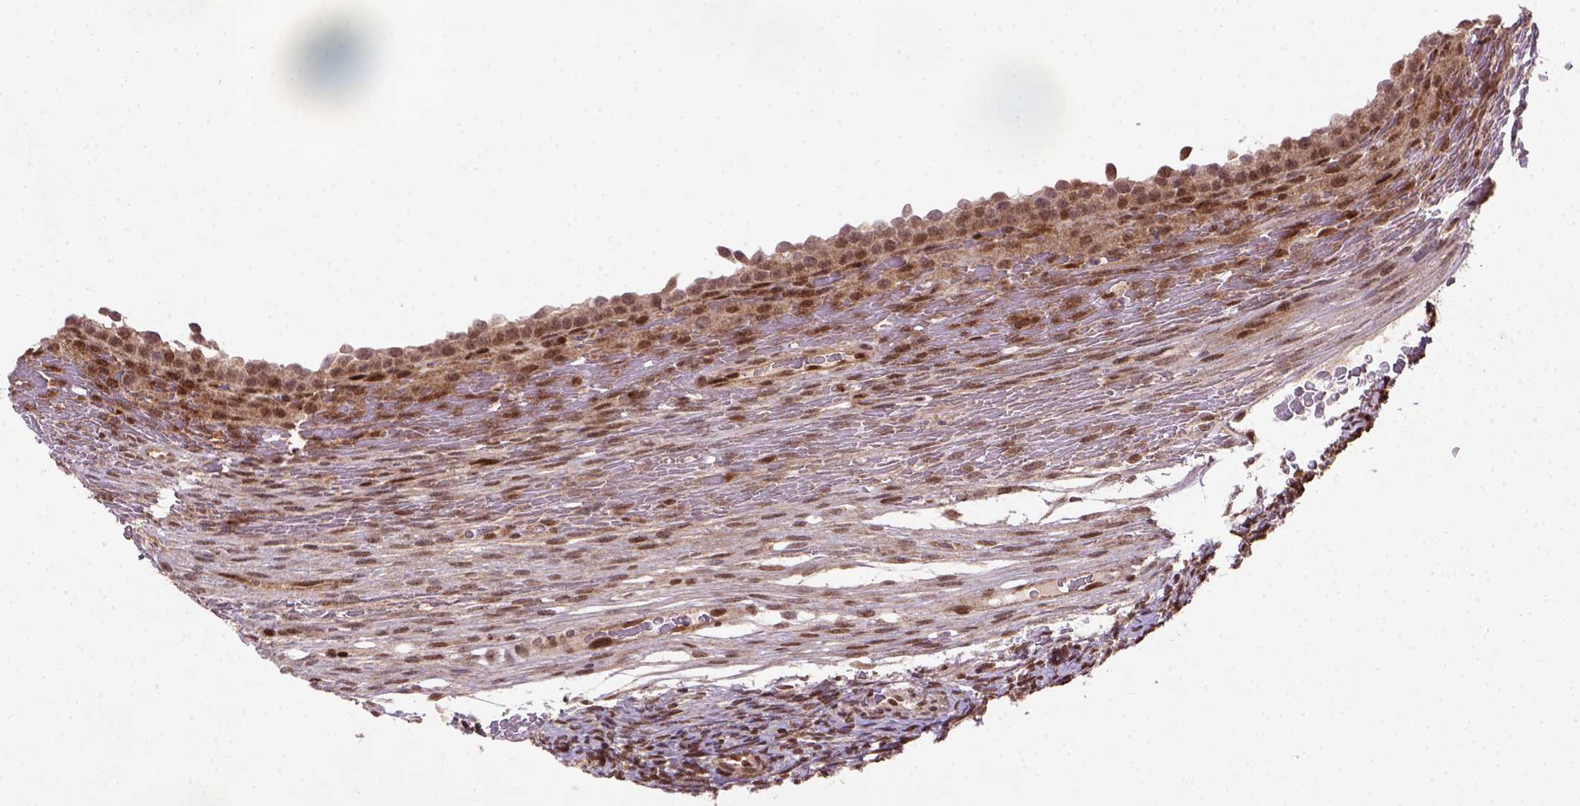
{"staining": {"intensity": "strong", "quantity": ">75%", "location": "nuclear"}, "tissue": "ovary", "cell_type": "Follicle cells", "image_type": "normal", "snomed": [{"axis": "morphology", "description": "Normal tissue, NOS"}, {"axis": "topography", "description": "Ovary"}], "caption": "Strong nuclear positivity for a protein is appreciated in approximately >75% of follicle cells of normal ovary using immunohistochemistry.", "gene": "MGMT", "patient": {"sex": "female", "age": 34}}